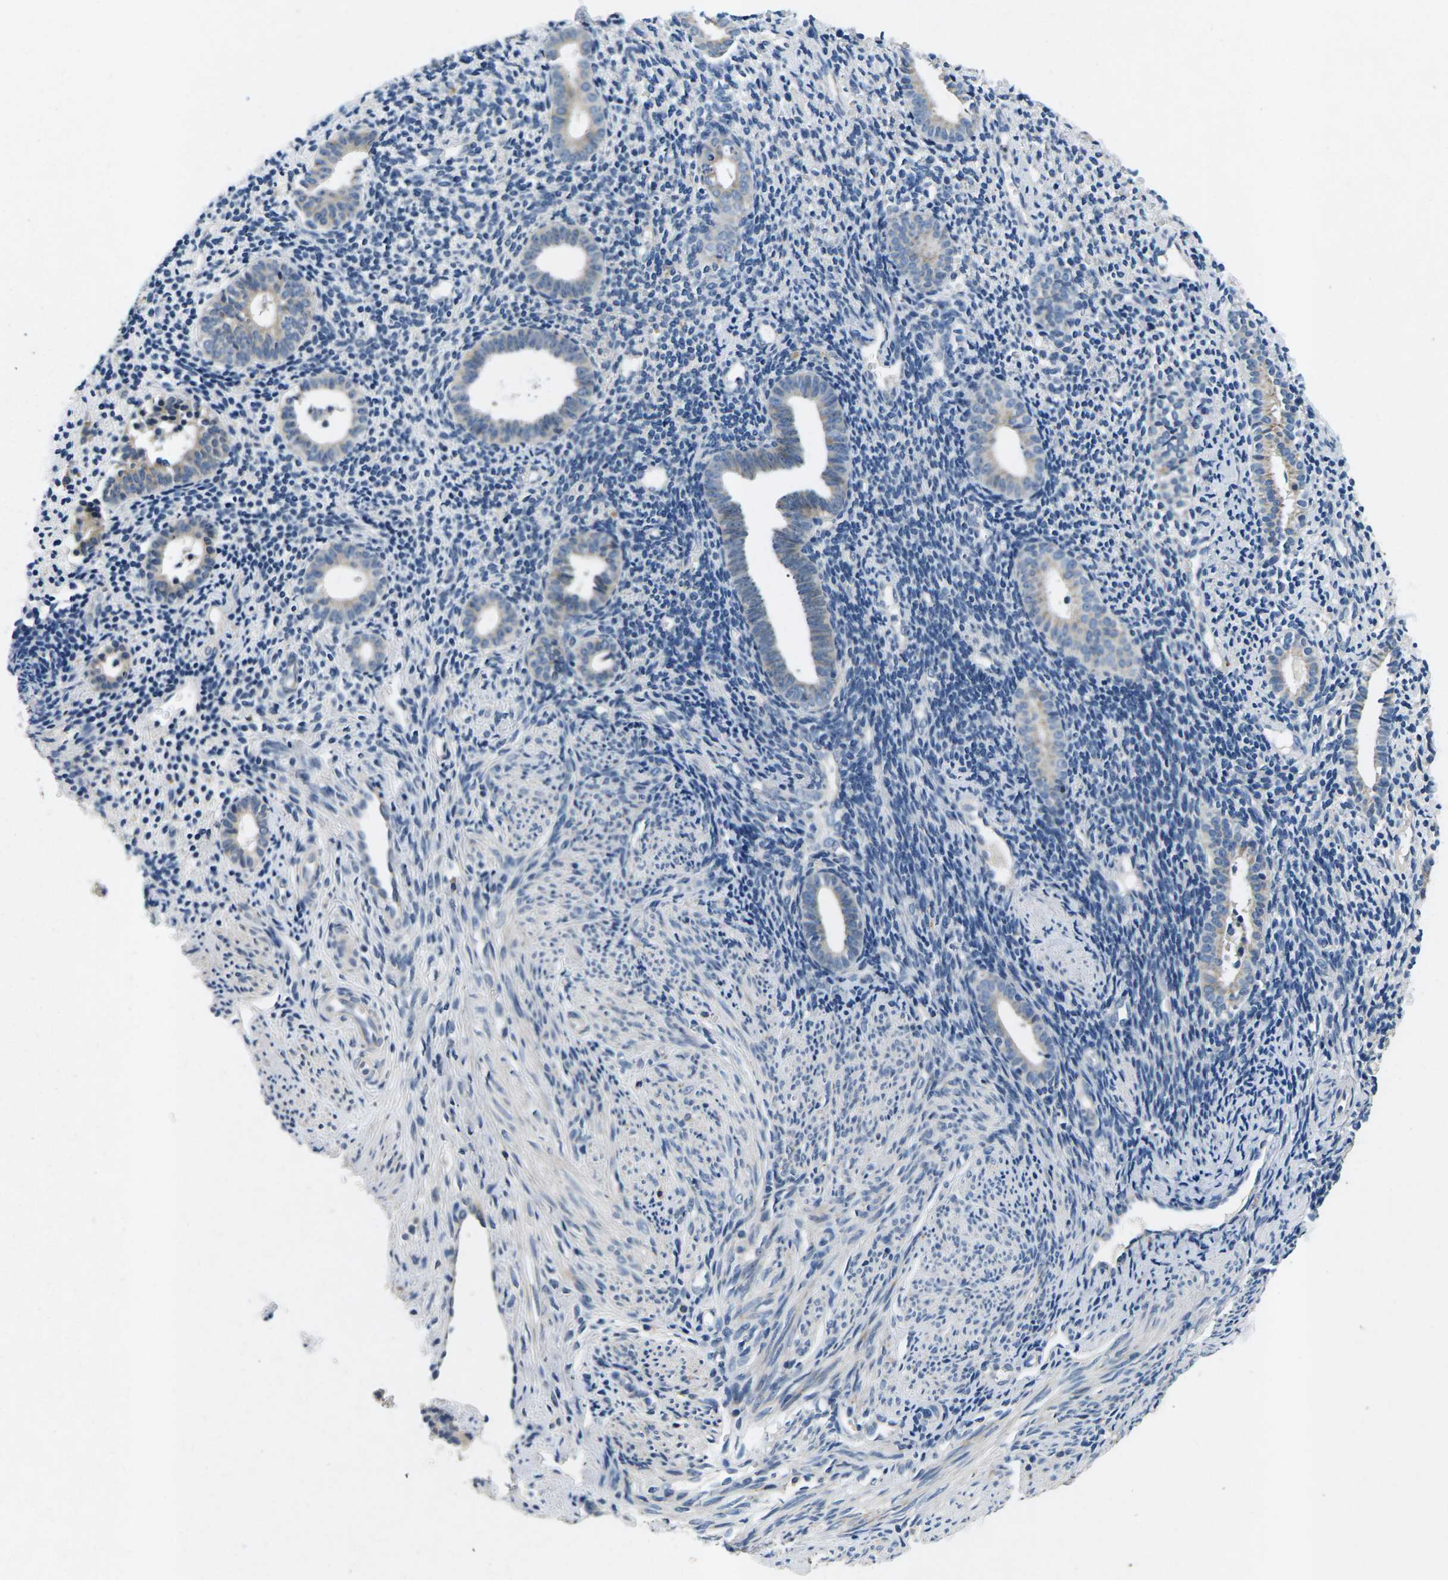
{"staining": {"intensity": "negative", "quantity": "none", "location": "none"}, "tissue": "endometrium", "cell_type": "Cells in endometrial stroma", "image_type": "normal", "snomed": [{"axis": "morphology", "description": "Normal tissue, NOS"}, {"axis": "topography", "description": "Endometrium"}], "caption": "An image of endometrium stained for a protein demonstrates no brown staining in cells in endometrial stroma. (DAB (3,3'-diaminobenzidine) IHC, high magnification).", "gene": "ERGIC3", "patient": {"sex": "female", "age": 50}}